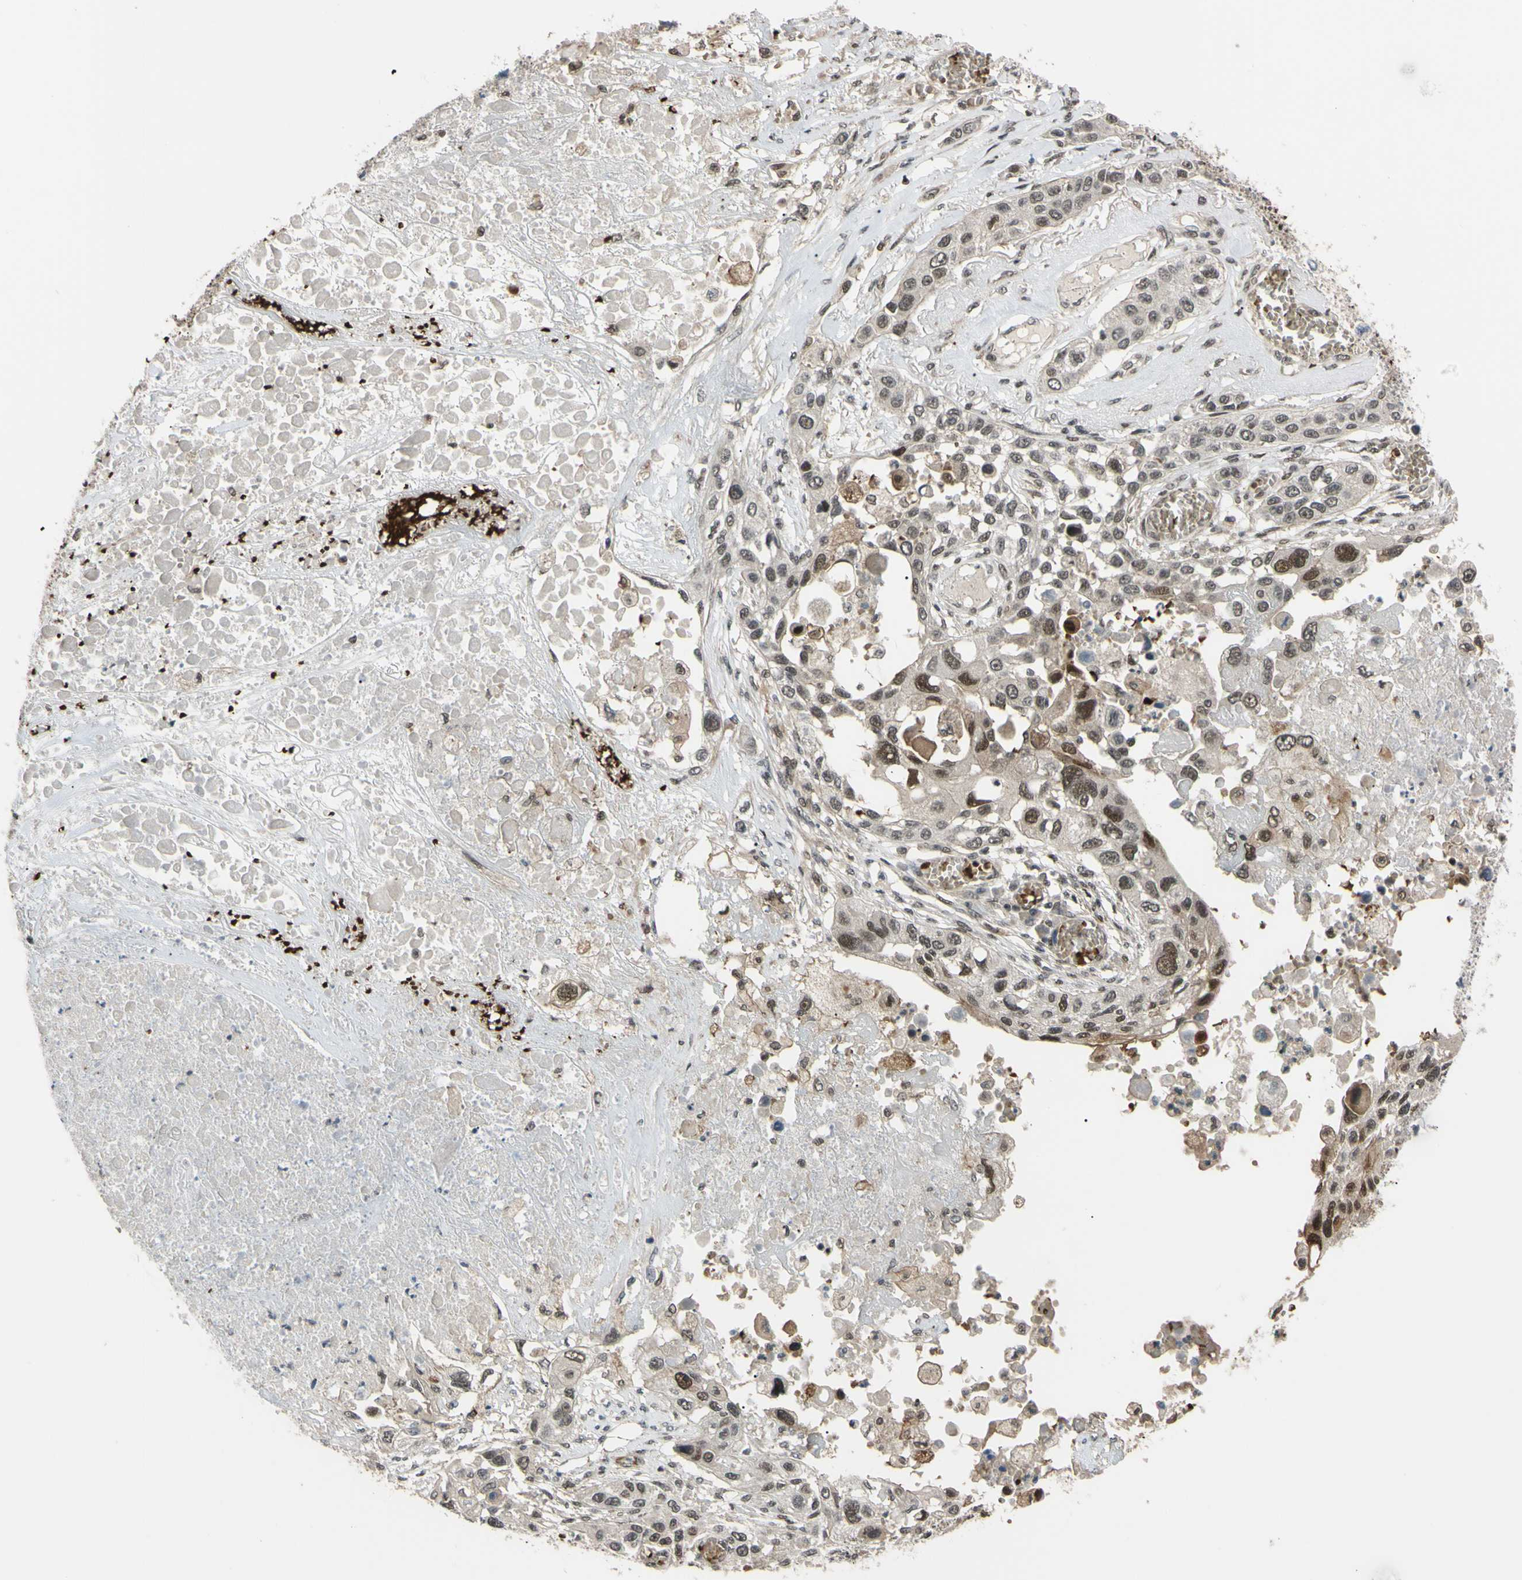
{"staining": {"intensity": "moderate", "quantity": ">75%", "location": "cytoplasmic/membranous,nuclear"}, "tissue": "lung cancer", "cell_type": "Tumor cells", "image_type": "cancer", "snomed": [{"axis": "morphology", "description": "Squamous cell carcinoma, NOS"}, {"axis": "topography", "description": "Lung"}], "caption": "Squamous cell carcinoma (lung) stained with a brown dye demonstrates moderate cytoplasmic/membranous and nuclear positive positivity in approximately >75% of tumor cells.", "gene": "THAP12", "patient": {"sex": "male", "age": 71}}